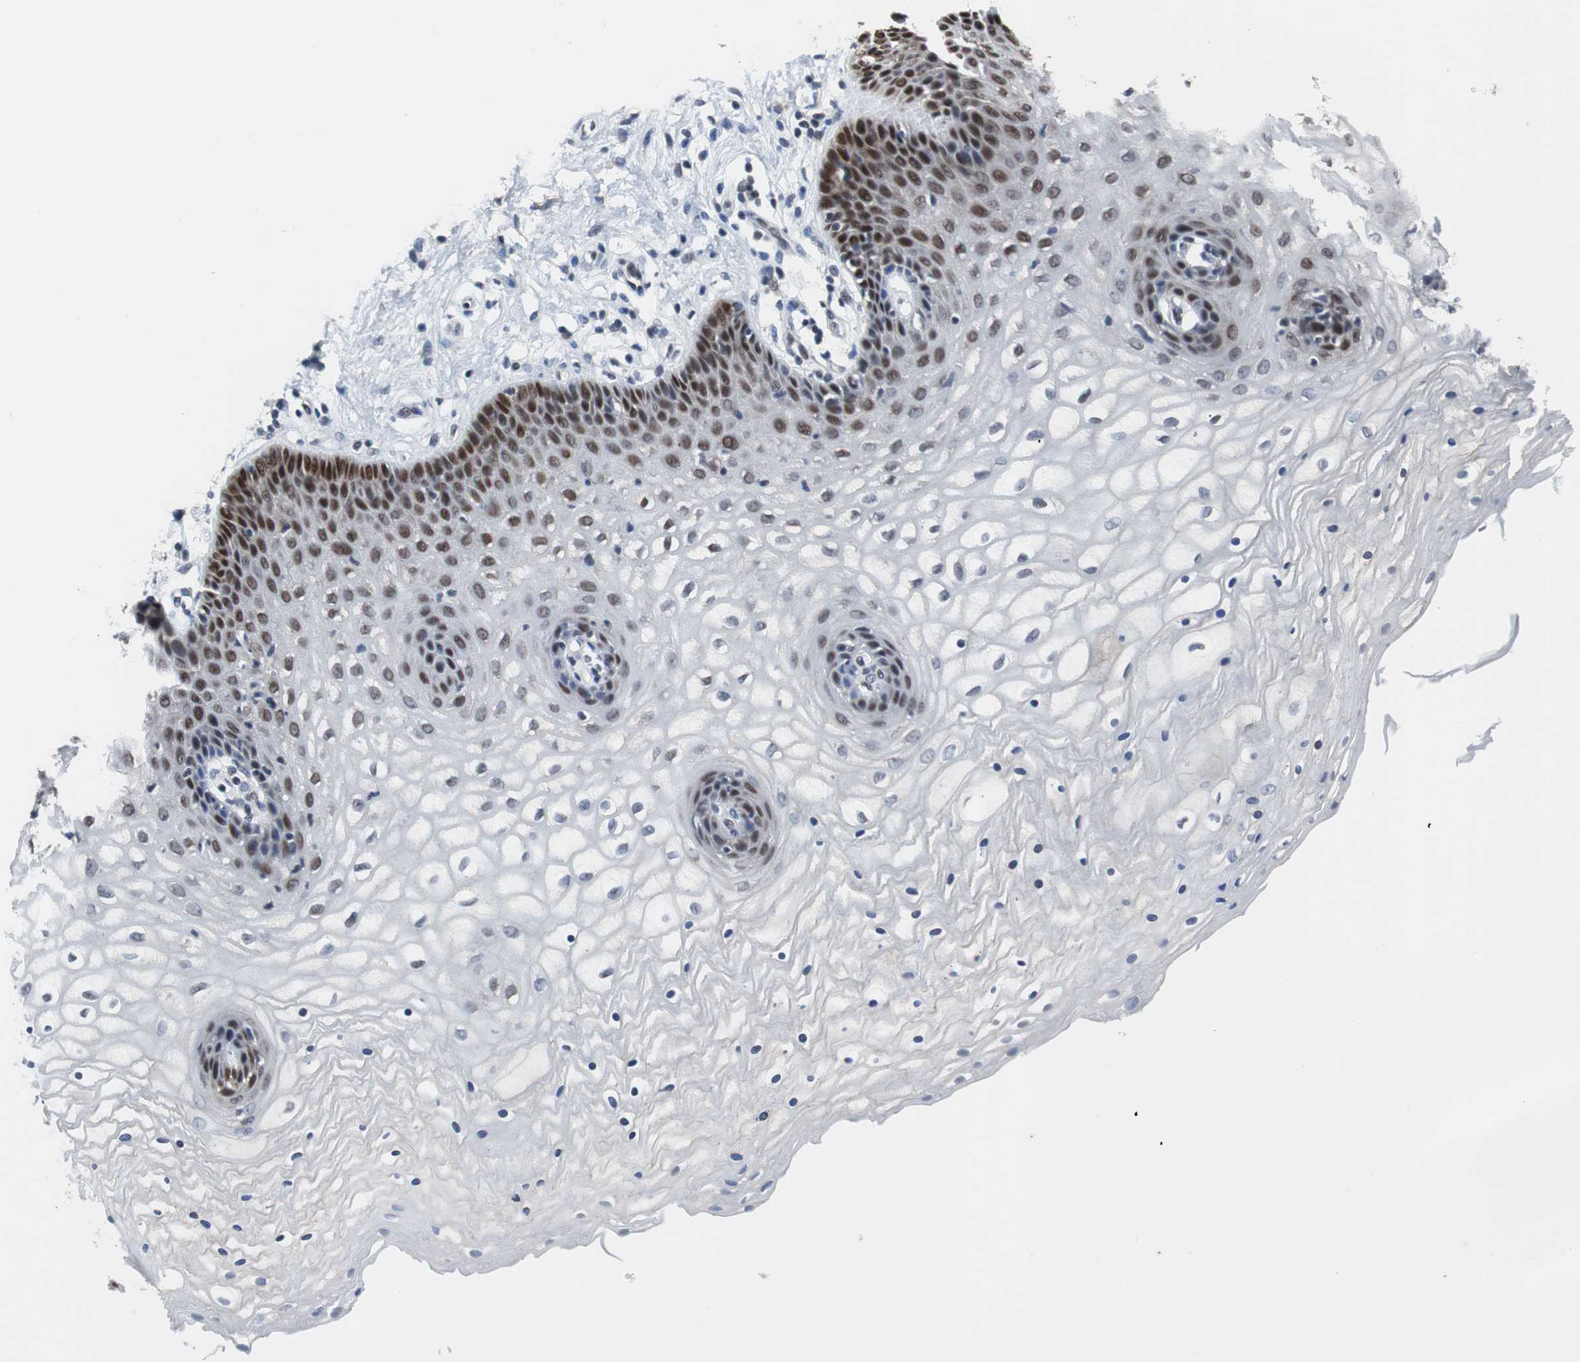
{"staining": {"intensity": "moderate", "quantity": "25%-75%", "location": "nuclear"}, "tissue": "vagina", "cell_type": "Squamous epithelial cells", "image_type": "normal", "snomed": [{"axis": "morphology", "description": "Normal tissue, NOS"}, {"axis": "topography", "description": "Vagina"}], "caption": "About 25%-75% of squamous epithelial cells in benign vagina display moderate nuclear protein staining as visualized by brown immunohistochemical staining.", "gene": "TP63", "patient": {"sex": "female", "age": 34}}